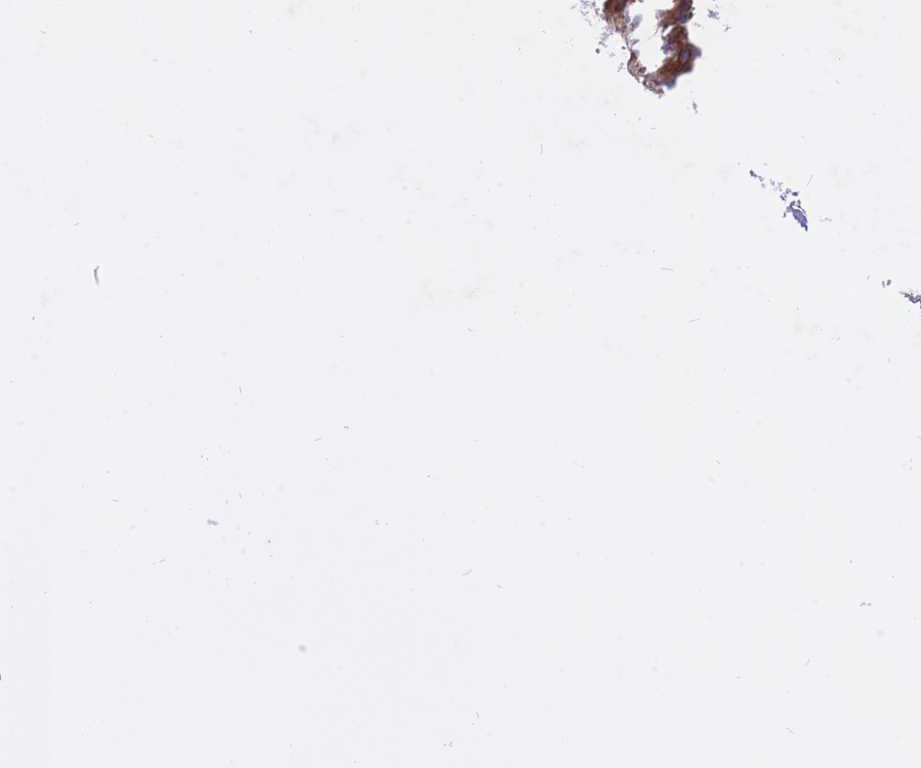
{"staining": {"intensity": "strong", "quantity": ">75%", "location": "cytoplasmic/membranous"}, "tissue": "bronchus", "cell_type": "Respiratory epithelial cells", "image_type": "normal", "snomed": [{"axis": "morphology", "description": "Normal tissue, NOS"}, {"axis": "topography", "description": "Lymph node"}, {"axis": "topography", "description": "Cartilage tissue"}, {"axis": "topography", "description": "Bronchus"}], "caption": "A brown stain highlights strong cytoplasmic/membranous staining of a protein in respiratory epithelial cells of unremarkable bronchus.", "gene": "CCDC124", "patient": {"sex": "female", "age": 70}}